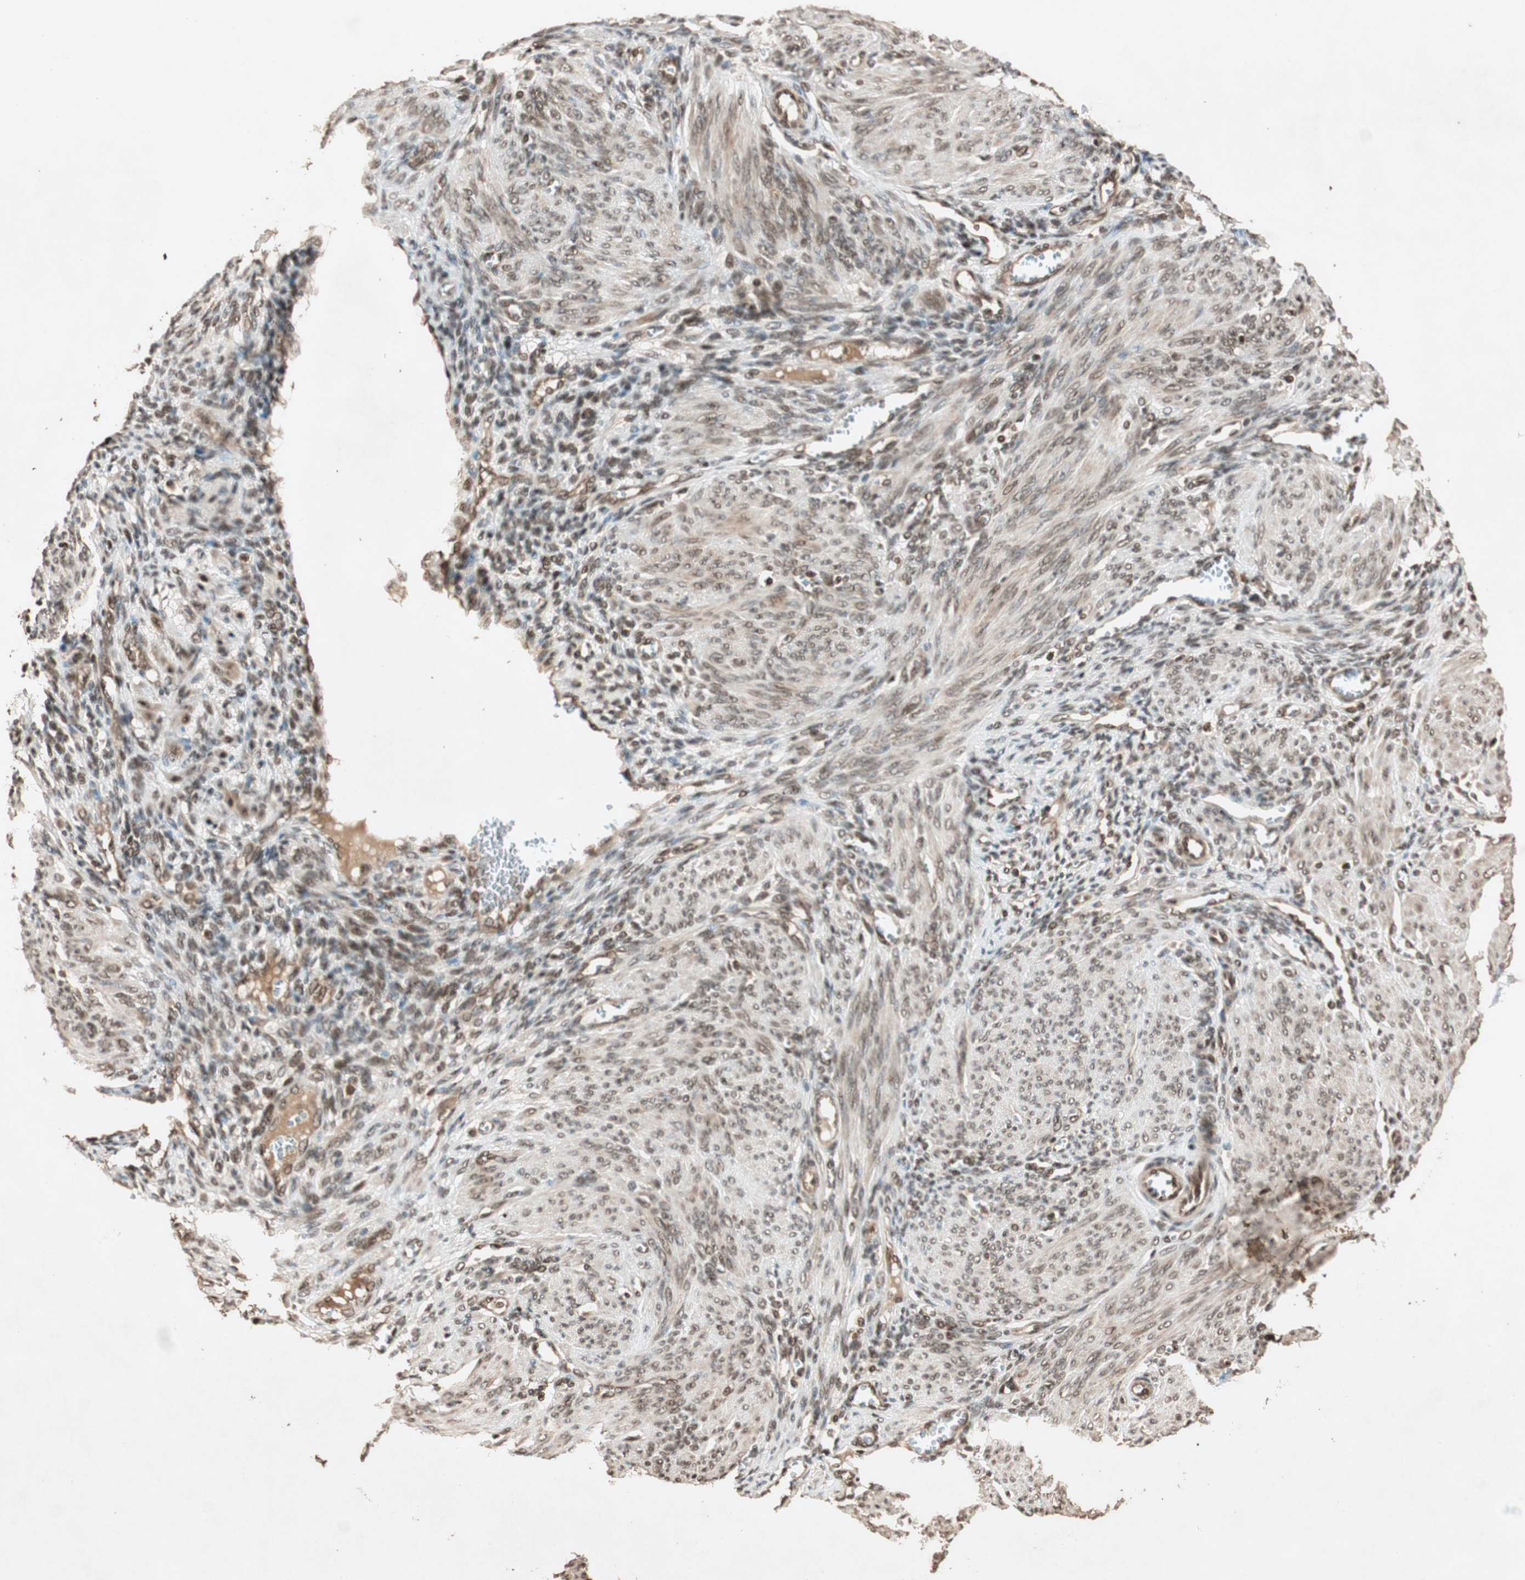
{"staining": {"intensity": "moderate", "quantity": ">75%", "location": "nuclear"}, "tissue": "endometrium", "cell_type": "Glandular cells", "image_type": "normal", "snomed": [{"axis": "morphology", "description": "Normal tissue, NOS"}, {"axis": "topography", "description": "Endometrium"}], "caption": "A brown stain labels moderate nuclear staining of a protein in glandular cells of normal human endometrium.", "gene": "ALKBH5", "patient": {"sex": "female", "age": 72}}